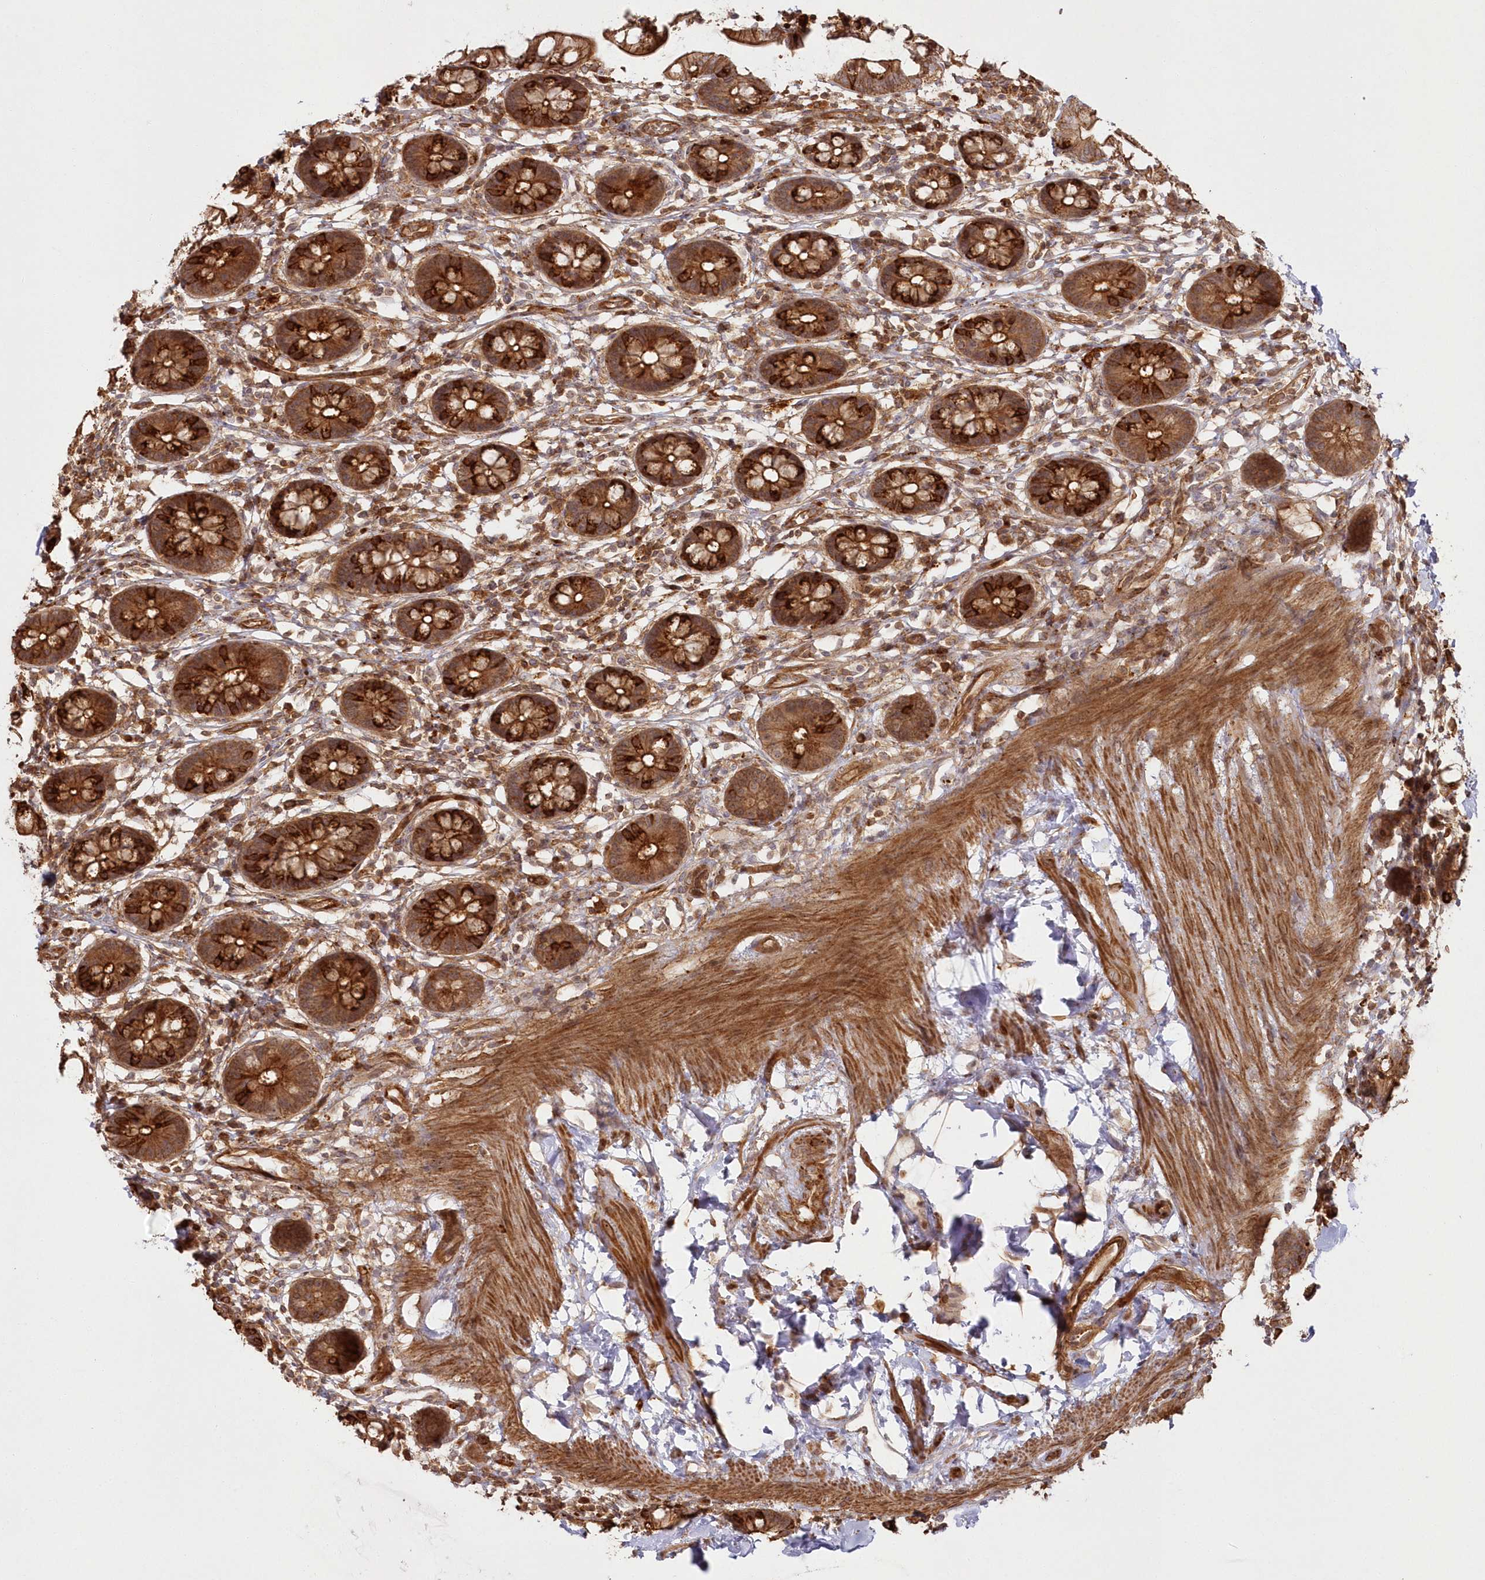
{"staining": {"intensity": "strong", "quantity": ">75%", "location": "cytoplasmic/membranous"}, "tissue": "small intestine", "cell_type": "Glandular cells", "image_type": "normal", "snomed": [{"axis": "morphology", "description": "Normal tissue, NOS"}, {"axis": "topography", "description": "Small intestine"}], "caption": "An image showing strong cytoplasmic/membranous positivity in approximately >75% of glandular cells in benign small intestine, as visualized by brown immunohistochemical staining.", "gene": "RGCC", "patient": {"sex": "female", "age": 84}}